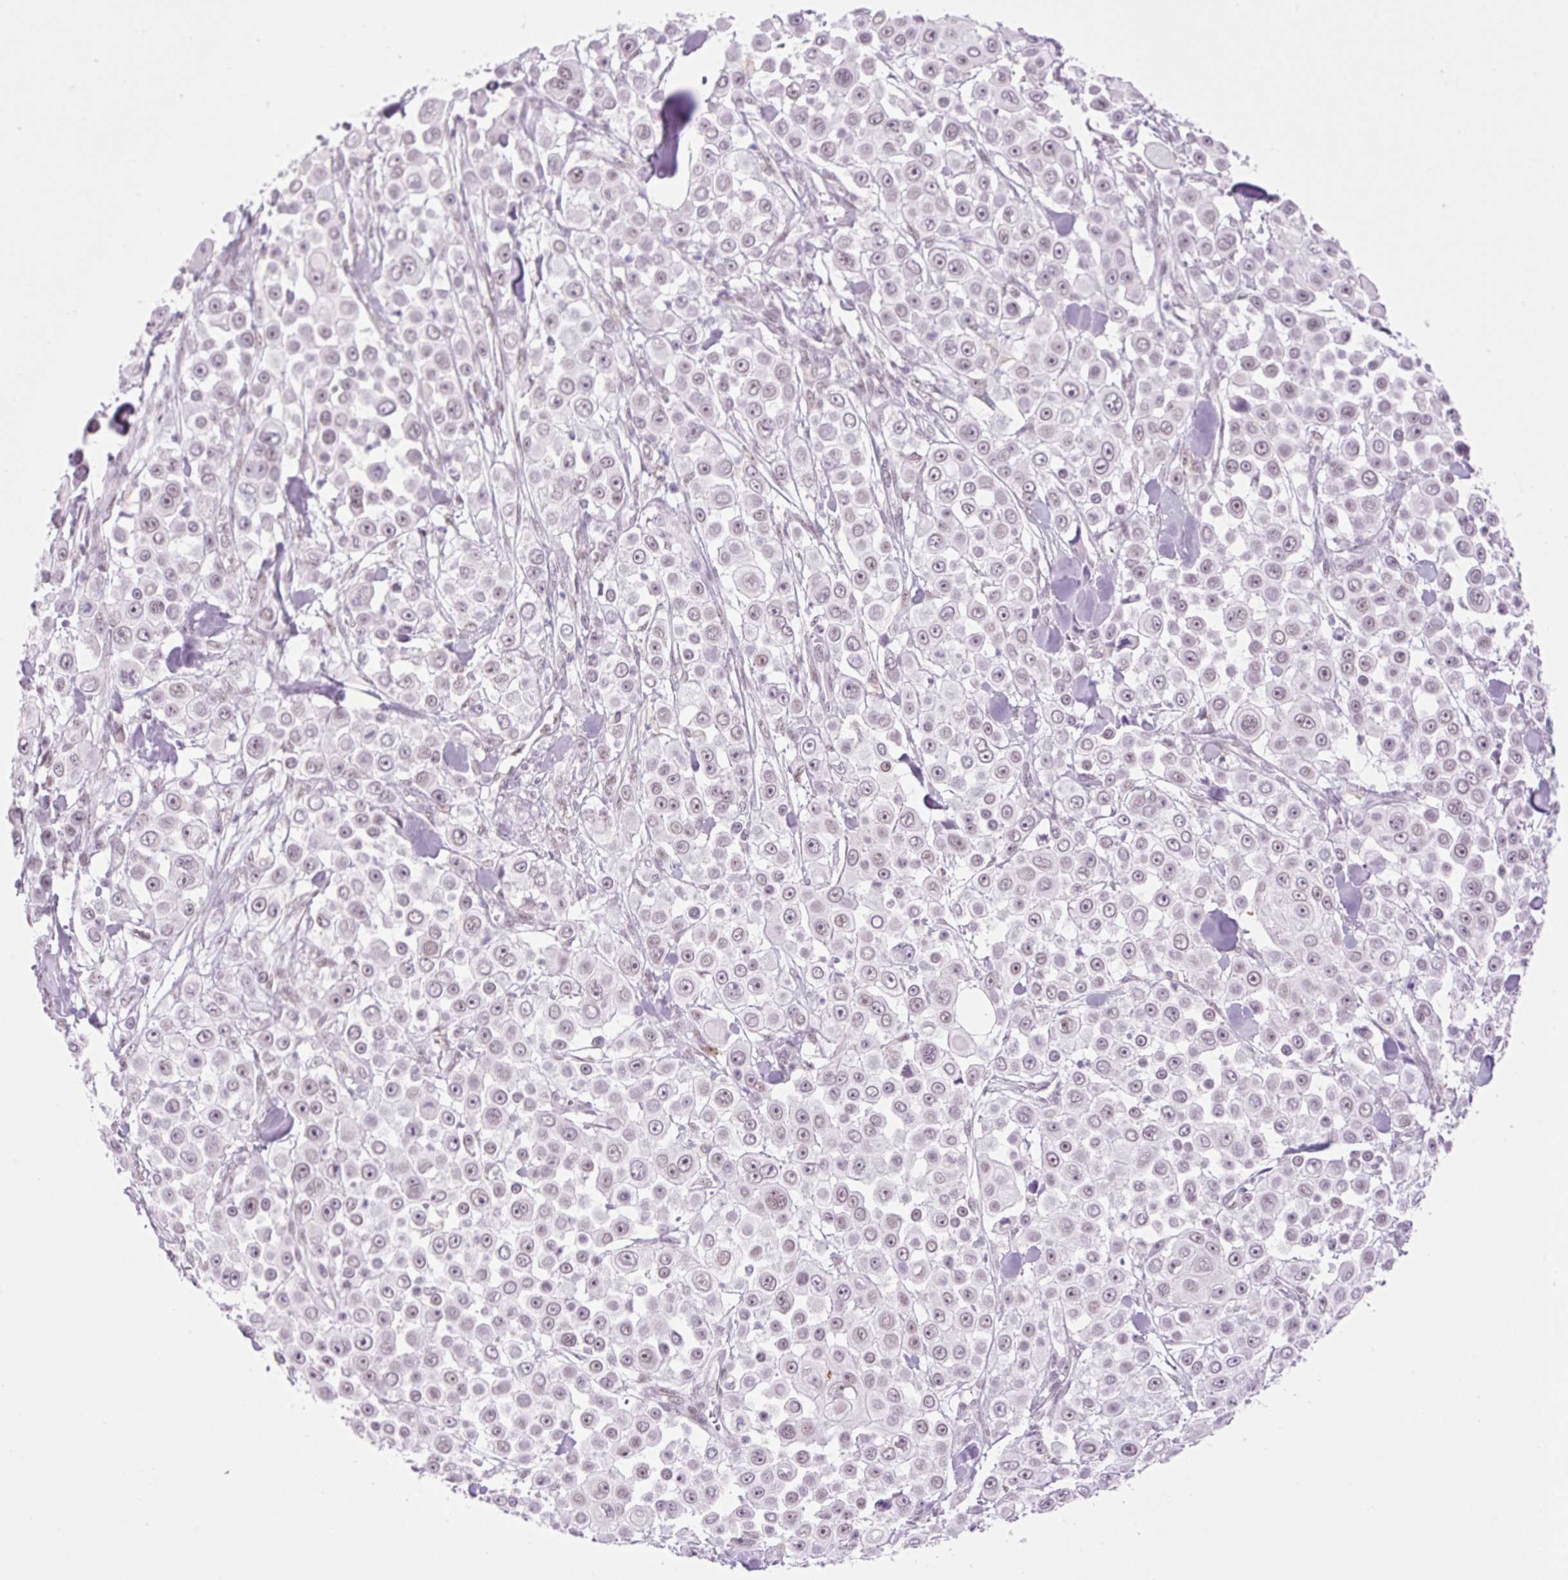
{"staining": {"intensity": "weak", "quantity": "25%-75%", "location": "nuclear"}, "tissue": "skin cancer", "cell_type": "Tumor cells", "image_type": "cancer", "snomed": [{"axis": "morphology", "description": "Squamous cell carcinoma, NOS"}, {"axis": "topography", "description": "Skin"}], "caption": "Skin cancer (squamous cell carcinoma) stained with immunohistochemistry demonstrates weak nuclear expression in approximately 25%-75% of tumor cells.", "gene": "PALM3", "patient": {"sex": "male", "age": 67}}